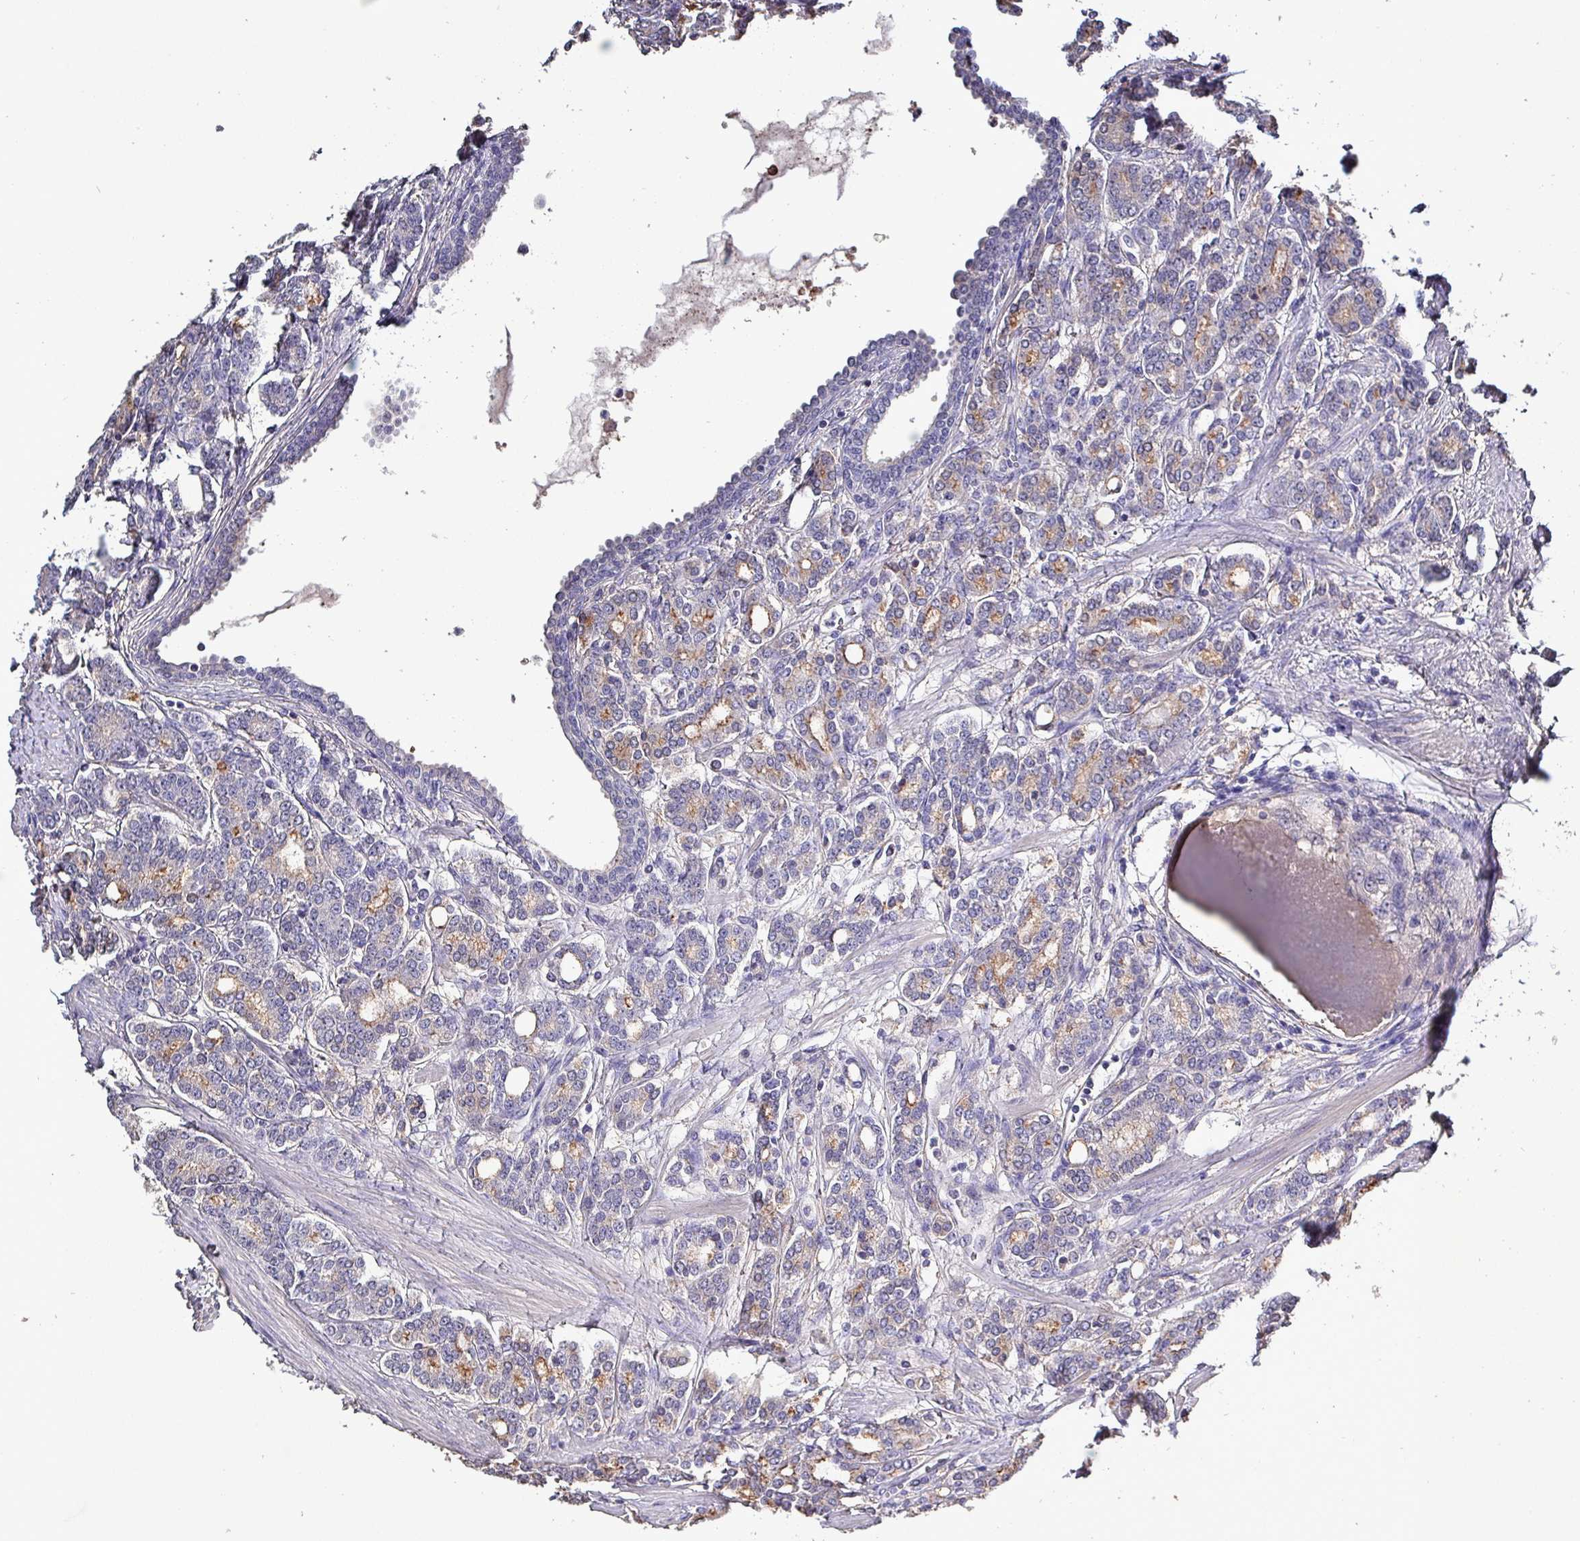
{"staining": {"intensity": "moderate", "quantity": "25%-75%", "location": "cytoplasmic/membranous"}, "tissue": "prostate cancer", "cell_type": "Tumor cells", "image_type": "cancer", "snomed": [{"axis": "morphology", "description": "Adenocarcinoma, High grade"}, {"axis": "topography", "description": "Prostate"}], "caption": "The image demonstrates staining of prostate high-grade adenocarcinoma, revealing moderate cytoplasmic/membranous protein expression (brown color) within tumor cells.", "gene": "HTRA4", "patient": {"sex": "male", "age": 62}}